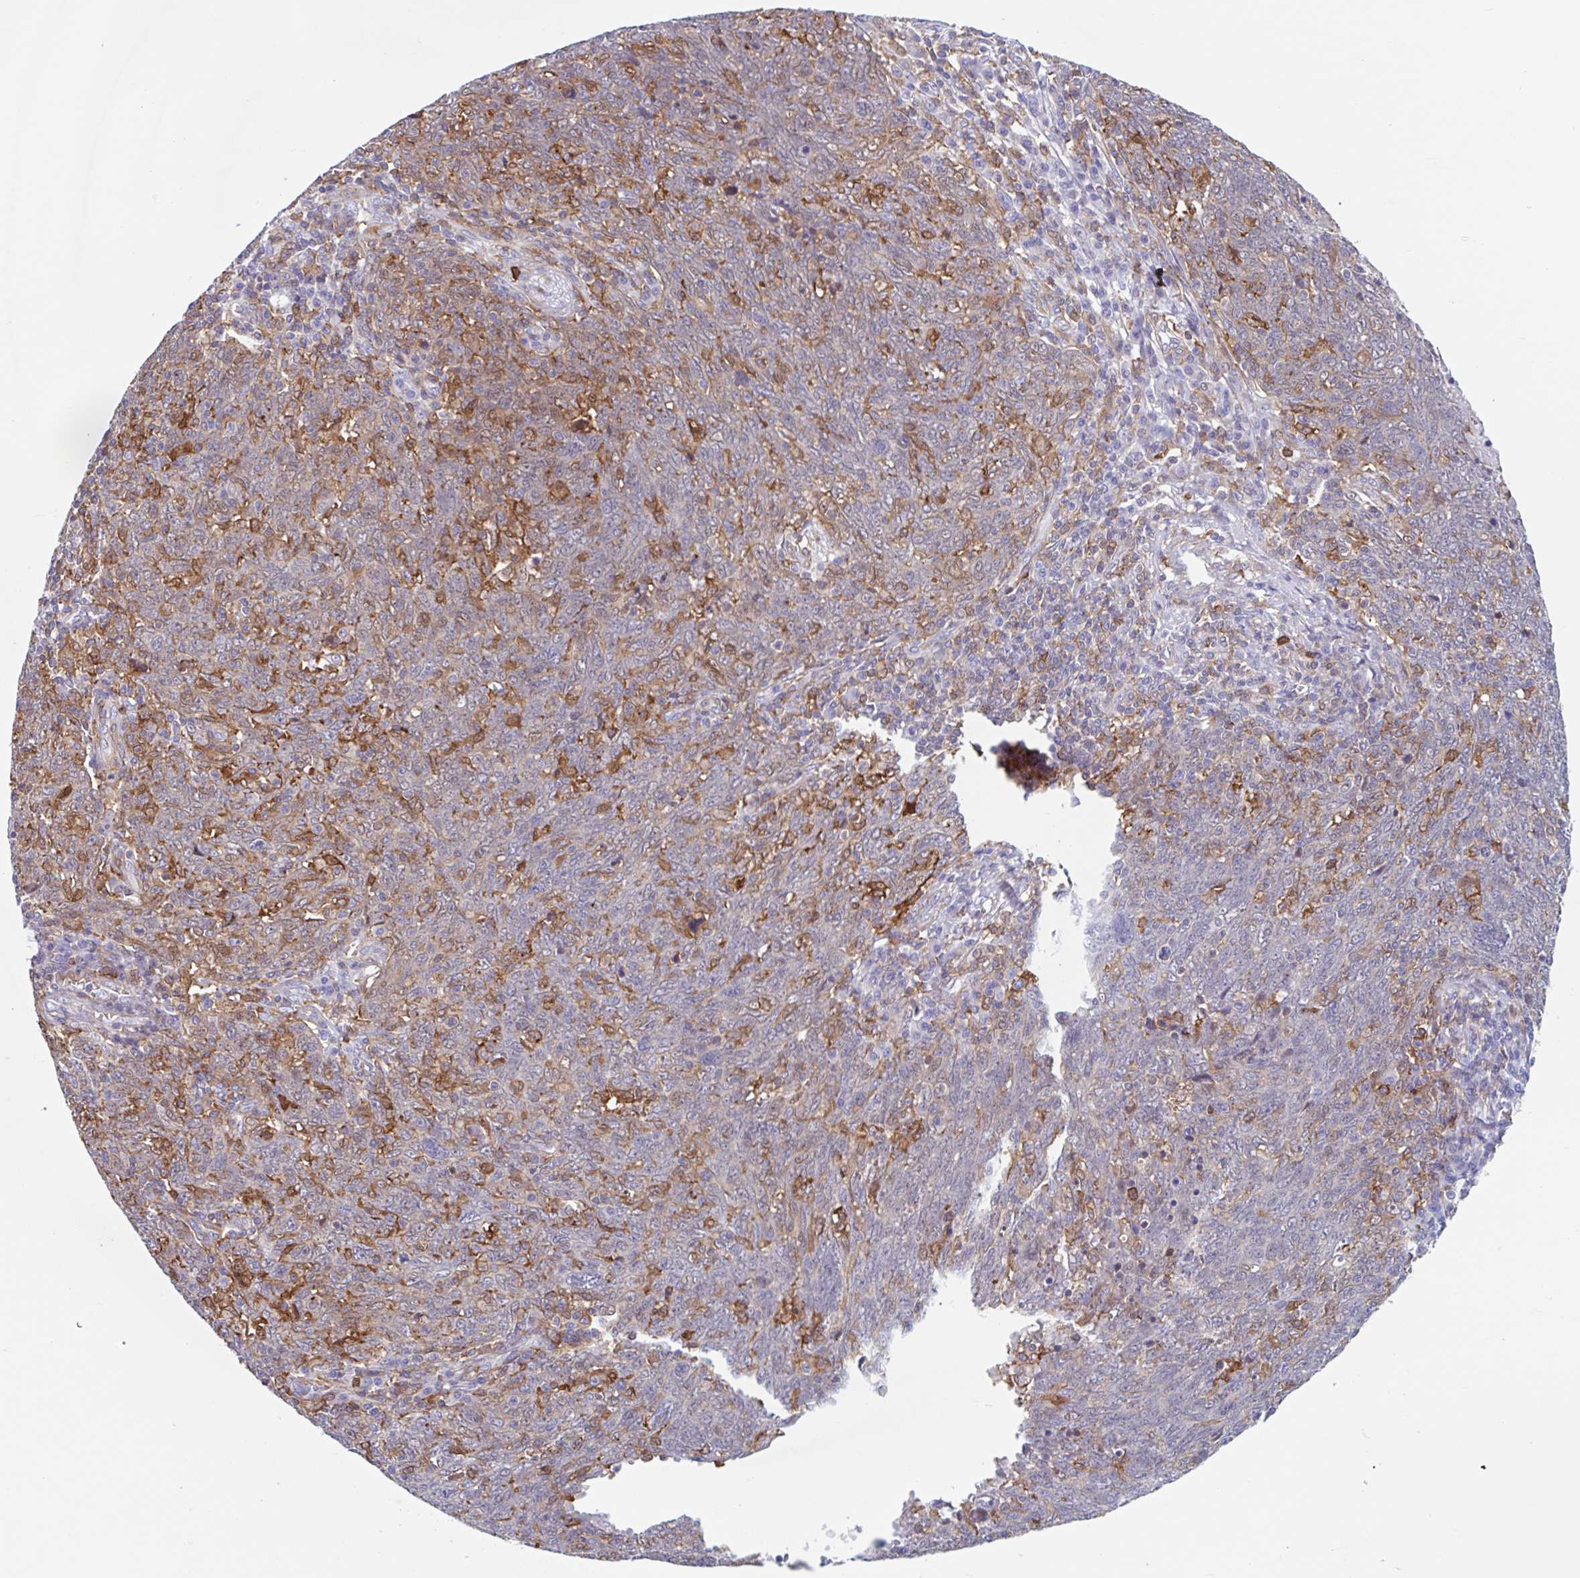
{"staining": {"intensity": "weak", "quantity": "<25%", "location": "cytoplasmic/membranous"}, "tissue": "lung cancer", "cell_type": "Tumor cells", "image_type": "cancer", "snomed": [{"axis": "morphology", "description": "Squamous cell carcinoma, NOS"}, {"axis": "topography", "description": "Lung"}], "caption": "Tumor cells are negative for protein expression in human lung cancer (squamous cell carcinoma). Nuclei are stained in blue.", "gene": "EFHD1", "patient": {"sex": "female", "age": 72}}